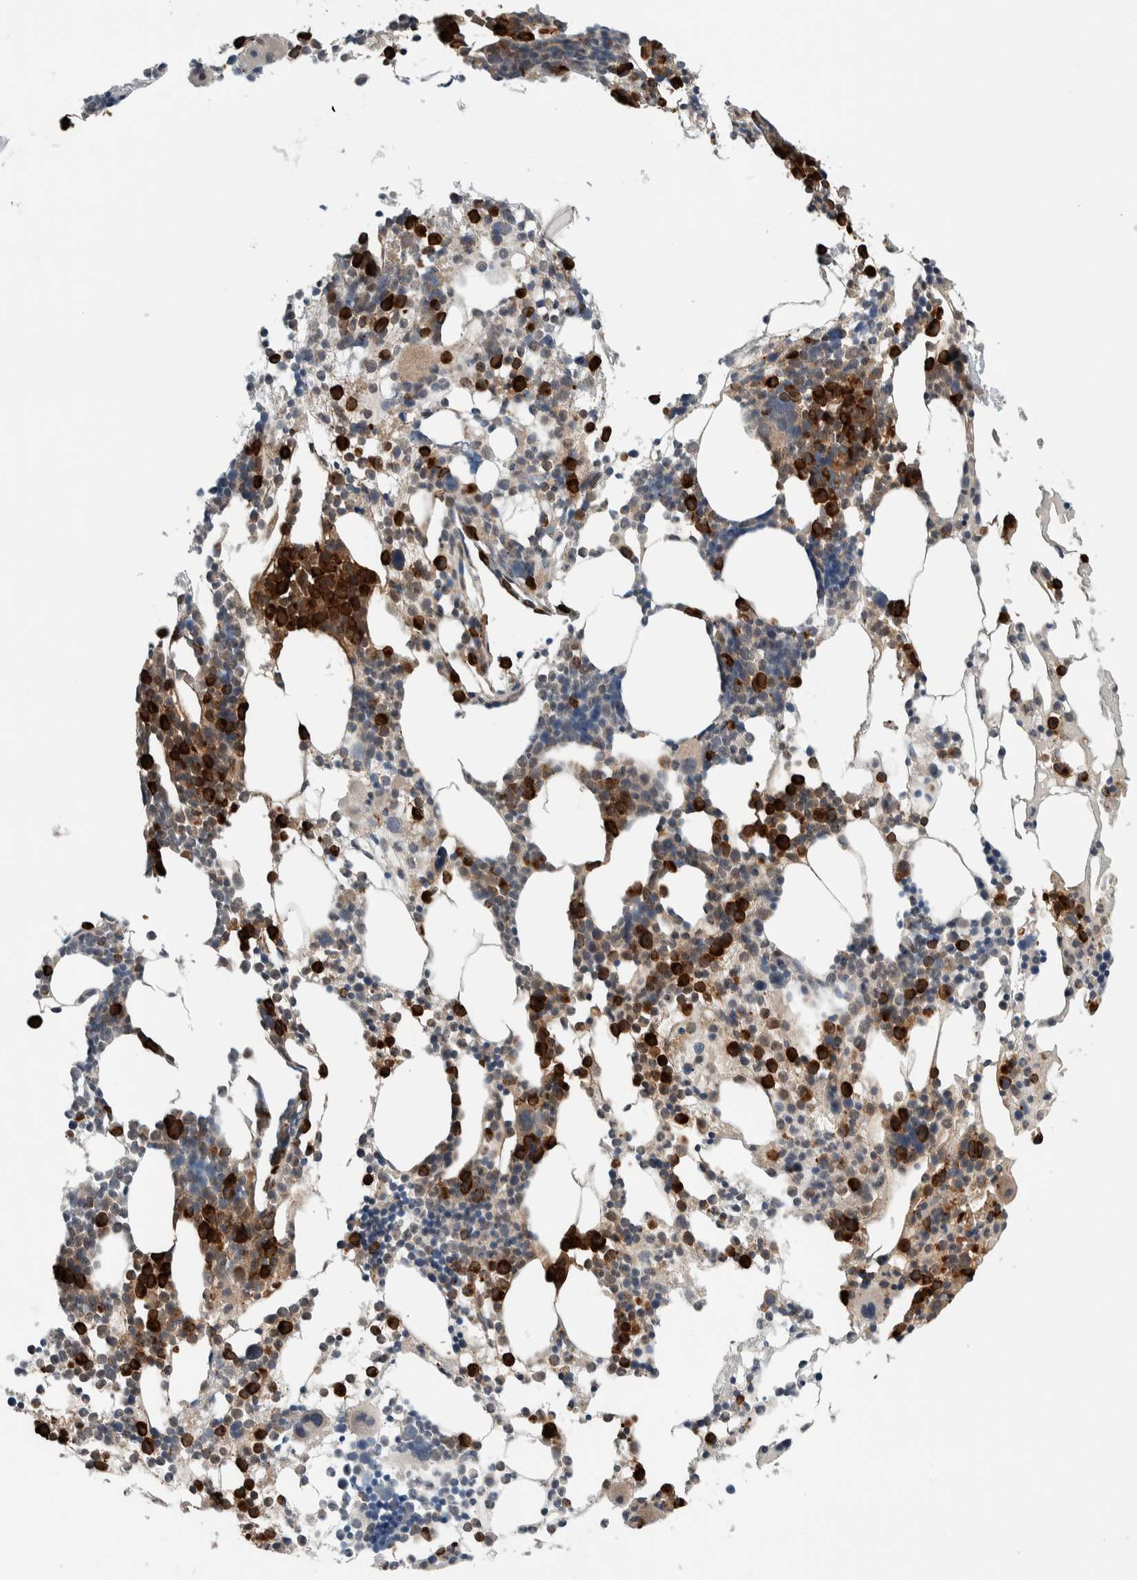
{"staining": {"intensity": "strong", "quantity": "25%-75%", "location": "cytoplasmic/membranous"}, "tissue": "bone marrow", "cell_type": "Hematopoietic cells", "image_type": "normal", "snomed": [{"axis": "morphology", "description": "Normal tissue, NOS"}, {"axis": "morphology", "description": "Inflammation, NOS"}, {"axis": "topography", "description": "Bone marrow"}], "caption": "The histopathology image demonstrates a brown stain indicating the presence of a protein in the cytoplasmic/membranous of hematopoietic cells in bone marrow.", "gene": "NEUROD1", "patient": {"sex": "male", "age": 68}}